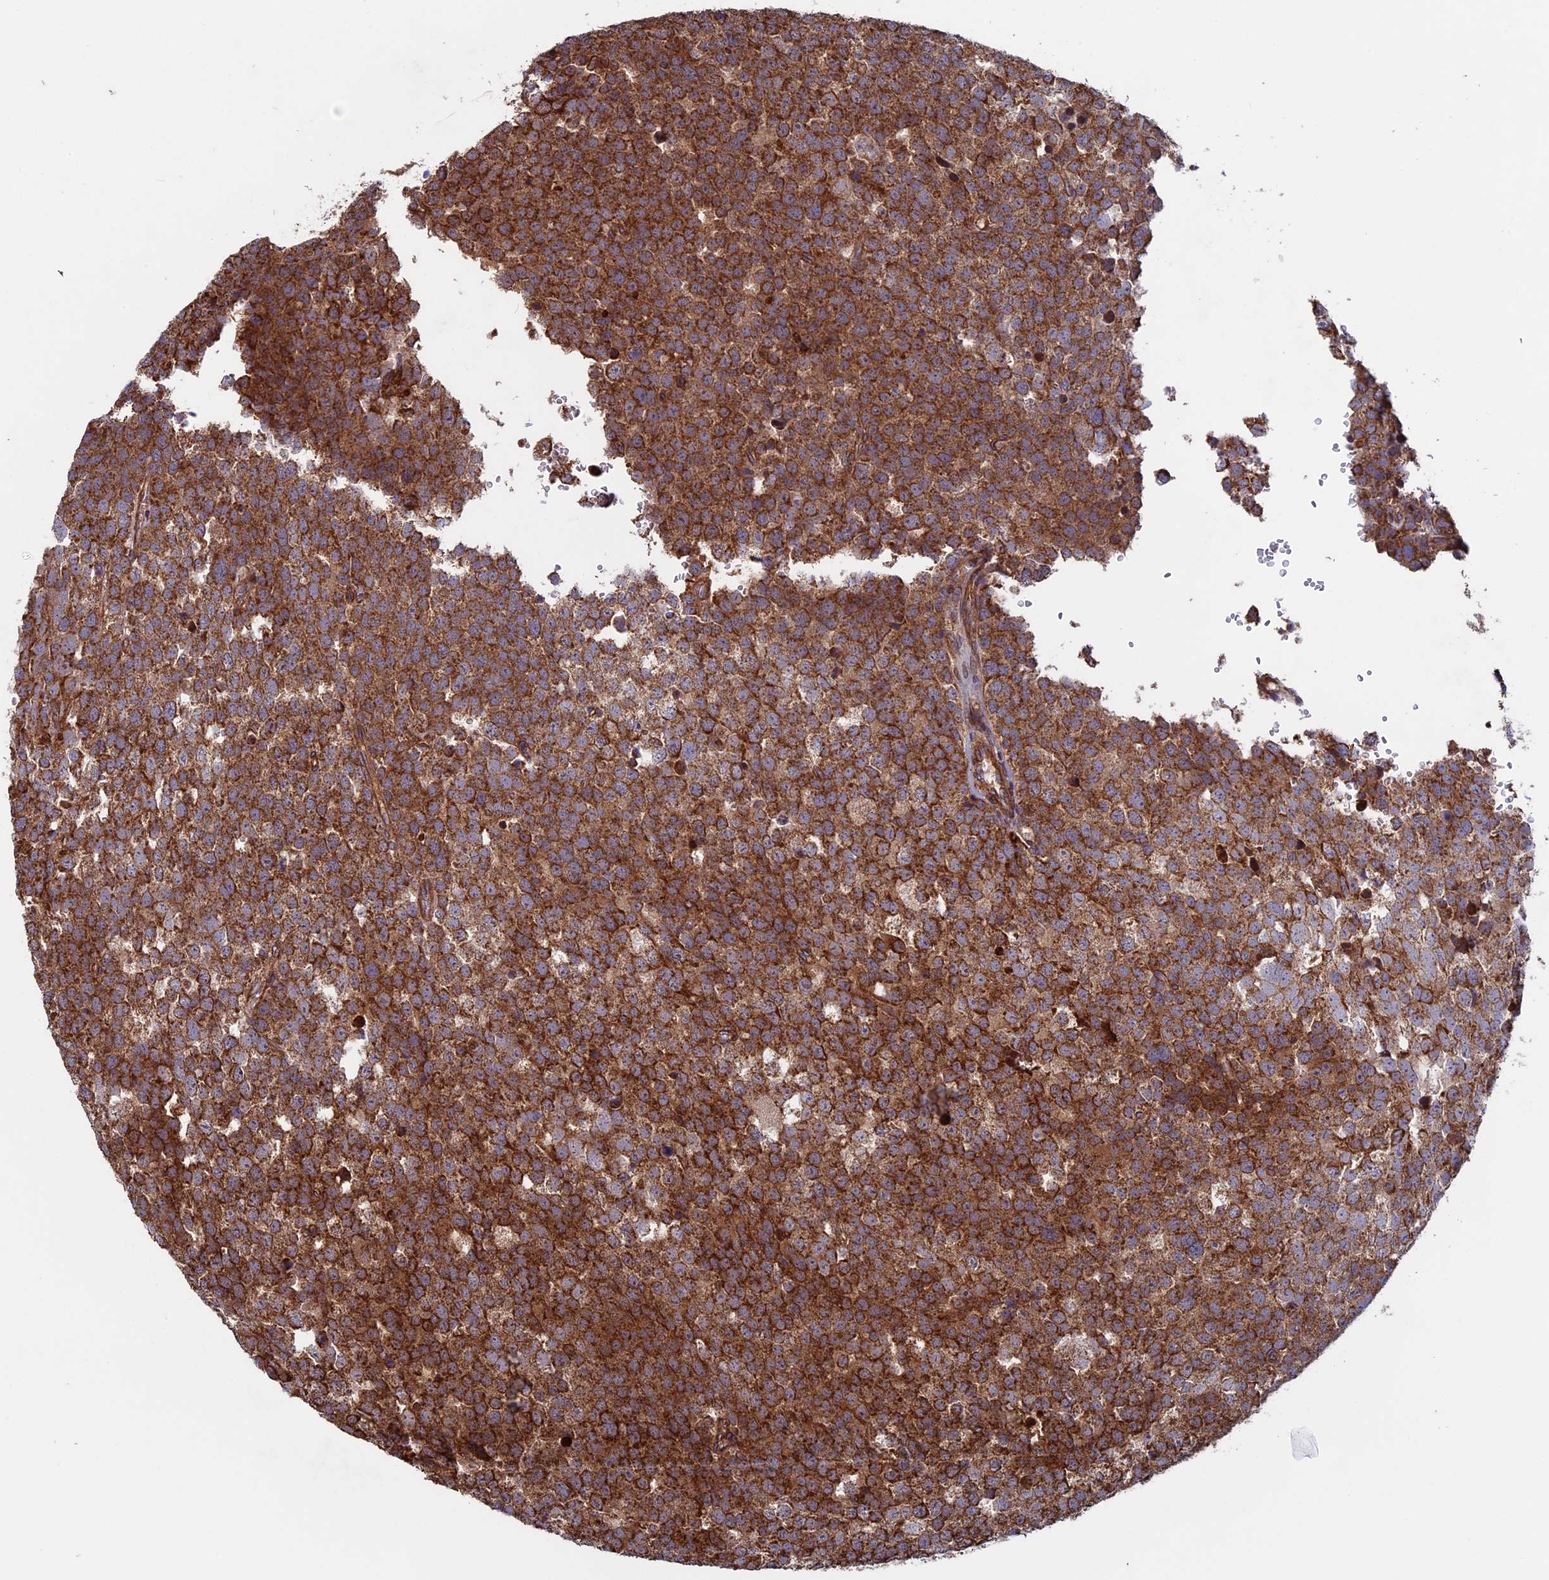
{"staining": {"intensity": "strong", "quantity": ">75%", "location": "cytoplasmic/membranous"}, "tissue": "testis cancer", "cell_type": "Tumor cells", "image_type": "cancer", "snomed": [{"axis": "morphology", "description": "Seminoma, NOS"}, {"axis": "topography", "description": "Testis"}], "caption": "A high amount of strong cytoplasmic/membranous positivity is present in approximately >75% of tumor cells in testis cancer tissue.", "gene": "CCDC8", "patient": {"sex": "male", "age": 71}}